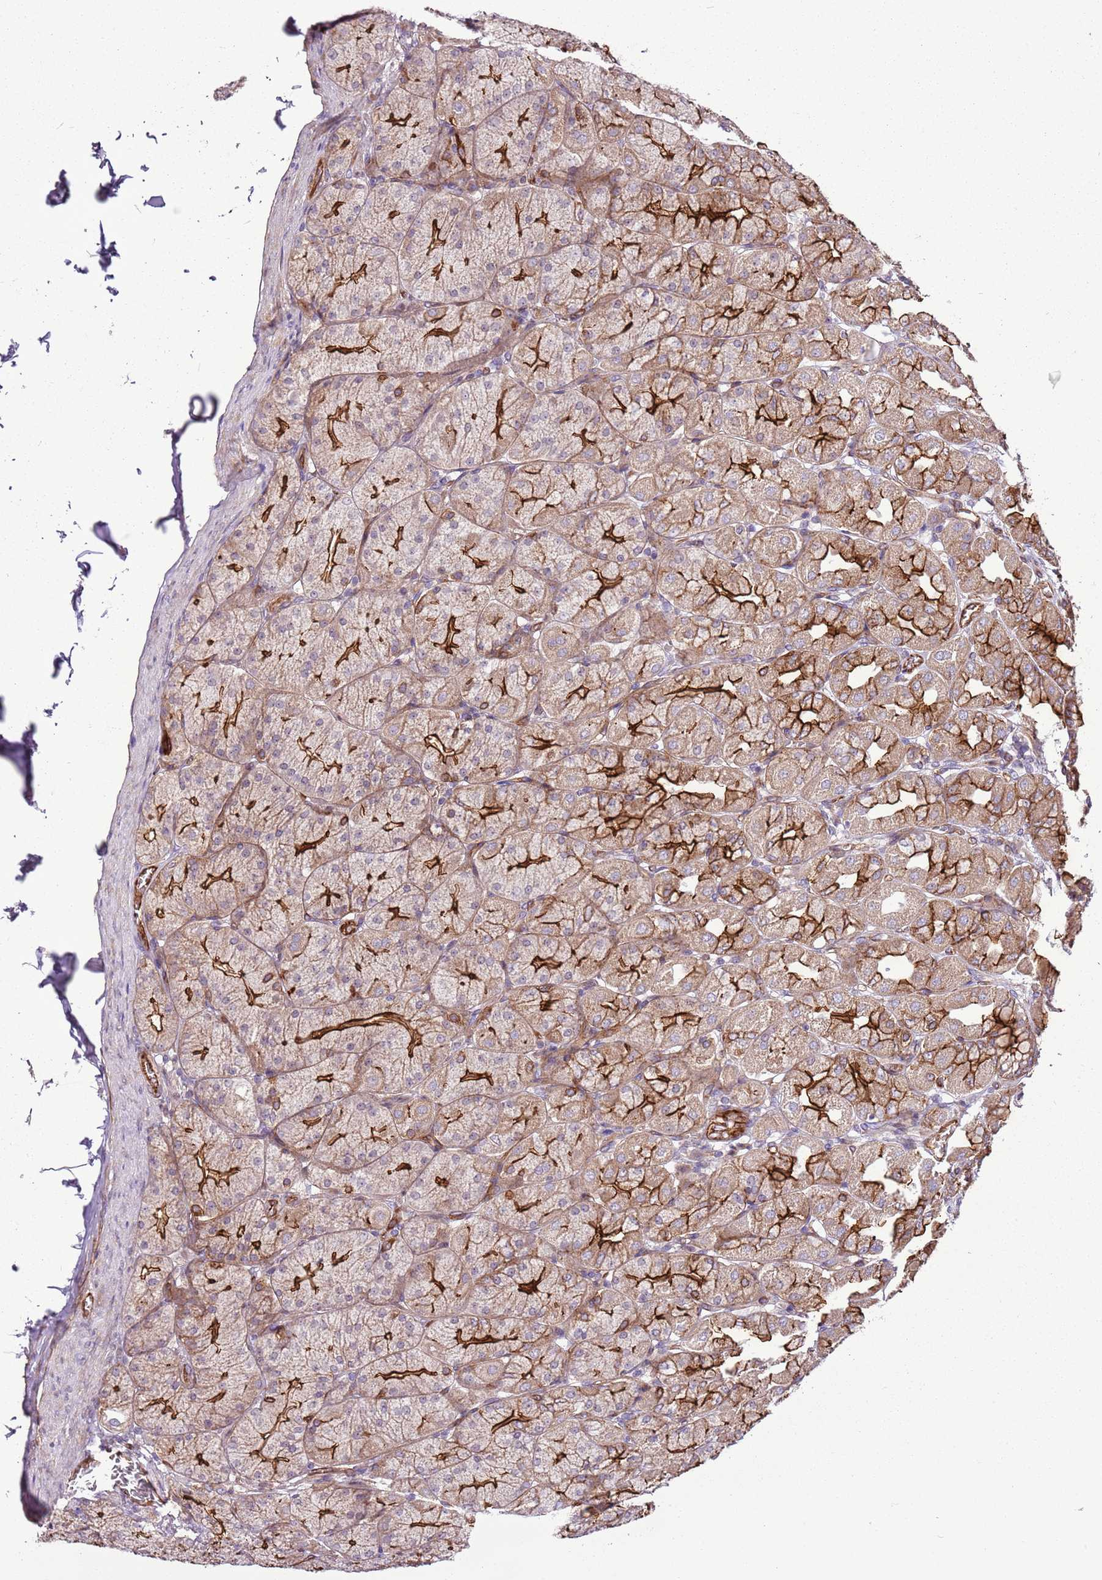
{"staining": {"intensity": "strong", "quantity": "25%-75%", "location": "cytoplasmic/membranous"}, "tissue": "stomach", "cell_type": "Glandular cells", "image_type": "normal", "snomed": [{"axis": "morphology", "description": "Normal tissue, NOS"}, {"axis": "topography", "description": "Stomach, upper"}], "caption": "Immunohistochemistry of benign human stomach exhibits high levels of strong cytoplasmic/membranous expression in approximately 25%-75% of glandular cells.", "gene": "ZNF827", "patient": {"sex": "female", "age": 56}}